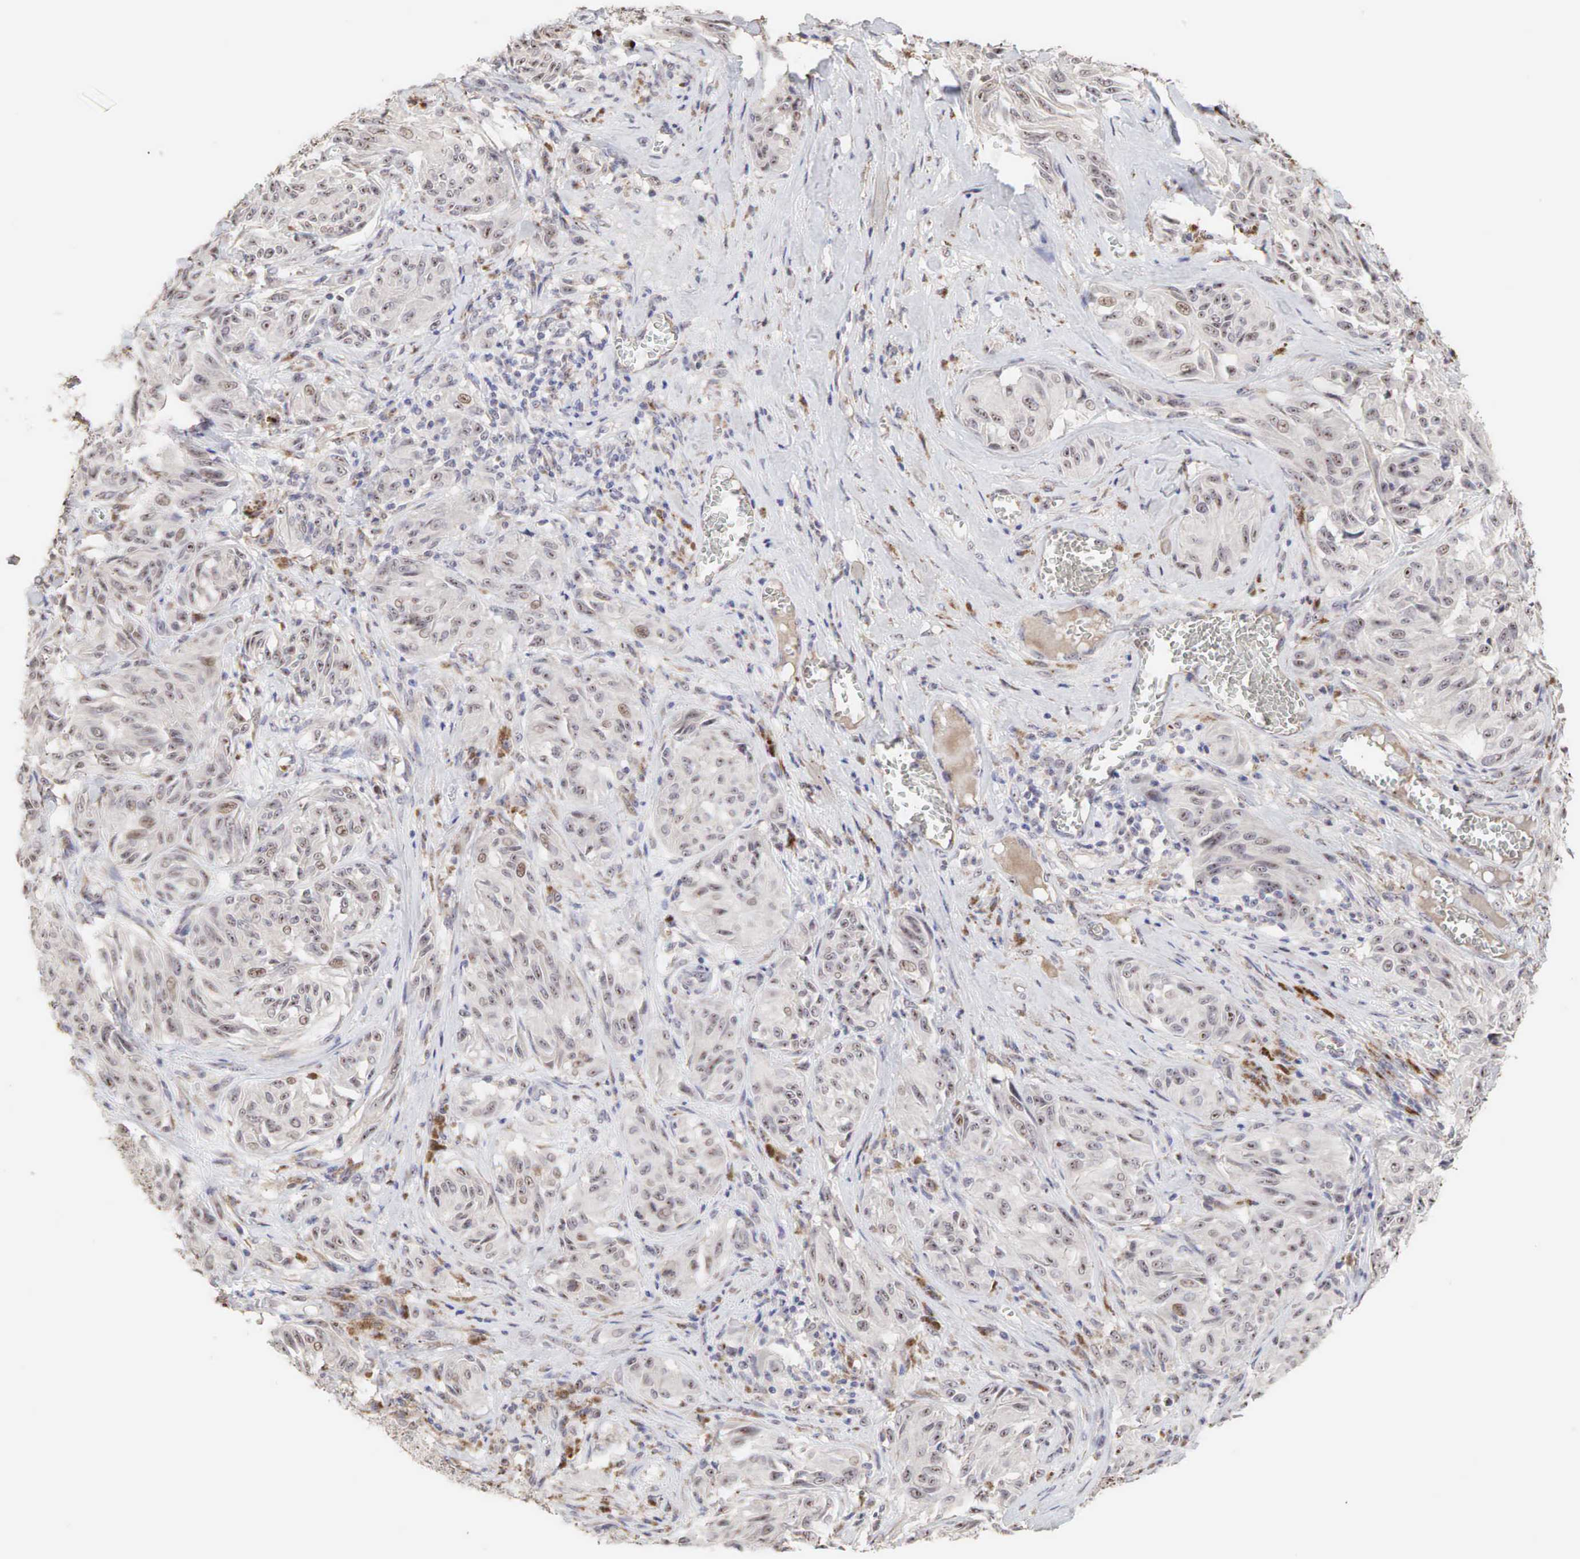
{"staining": {"intensity": "moderate", "quantity": "<25%", "location": "nuclear"}, "tissue": "melanoma", "cell_type": "Tumor cells", "image_type": "cancer", "snomed": [{"axis": "morphology", "description": "Malignant melanoma, NOS"}, {"axis": "topography", "description": "Skin"}], "caption": "Protein expression analysis of human malignant melanoma reveals moderate nuclear staining in about <25% of tumor cells.", "gene": "DKC1", "patient": {"sex": "male", "age": 54}}